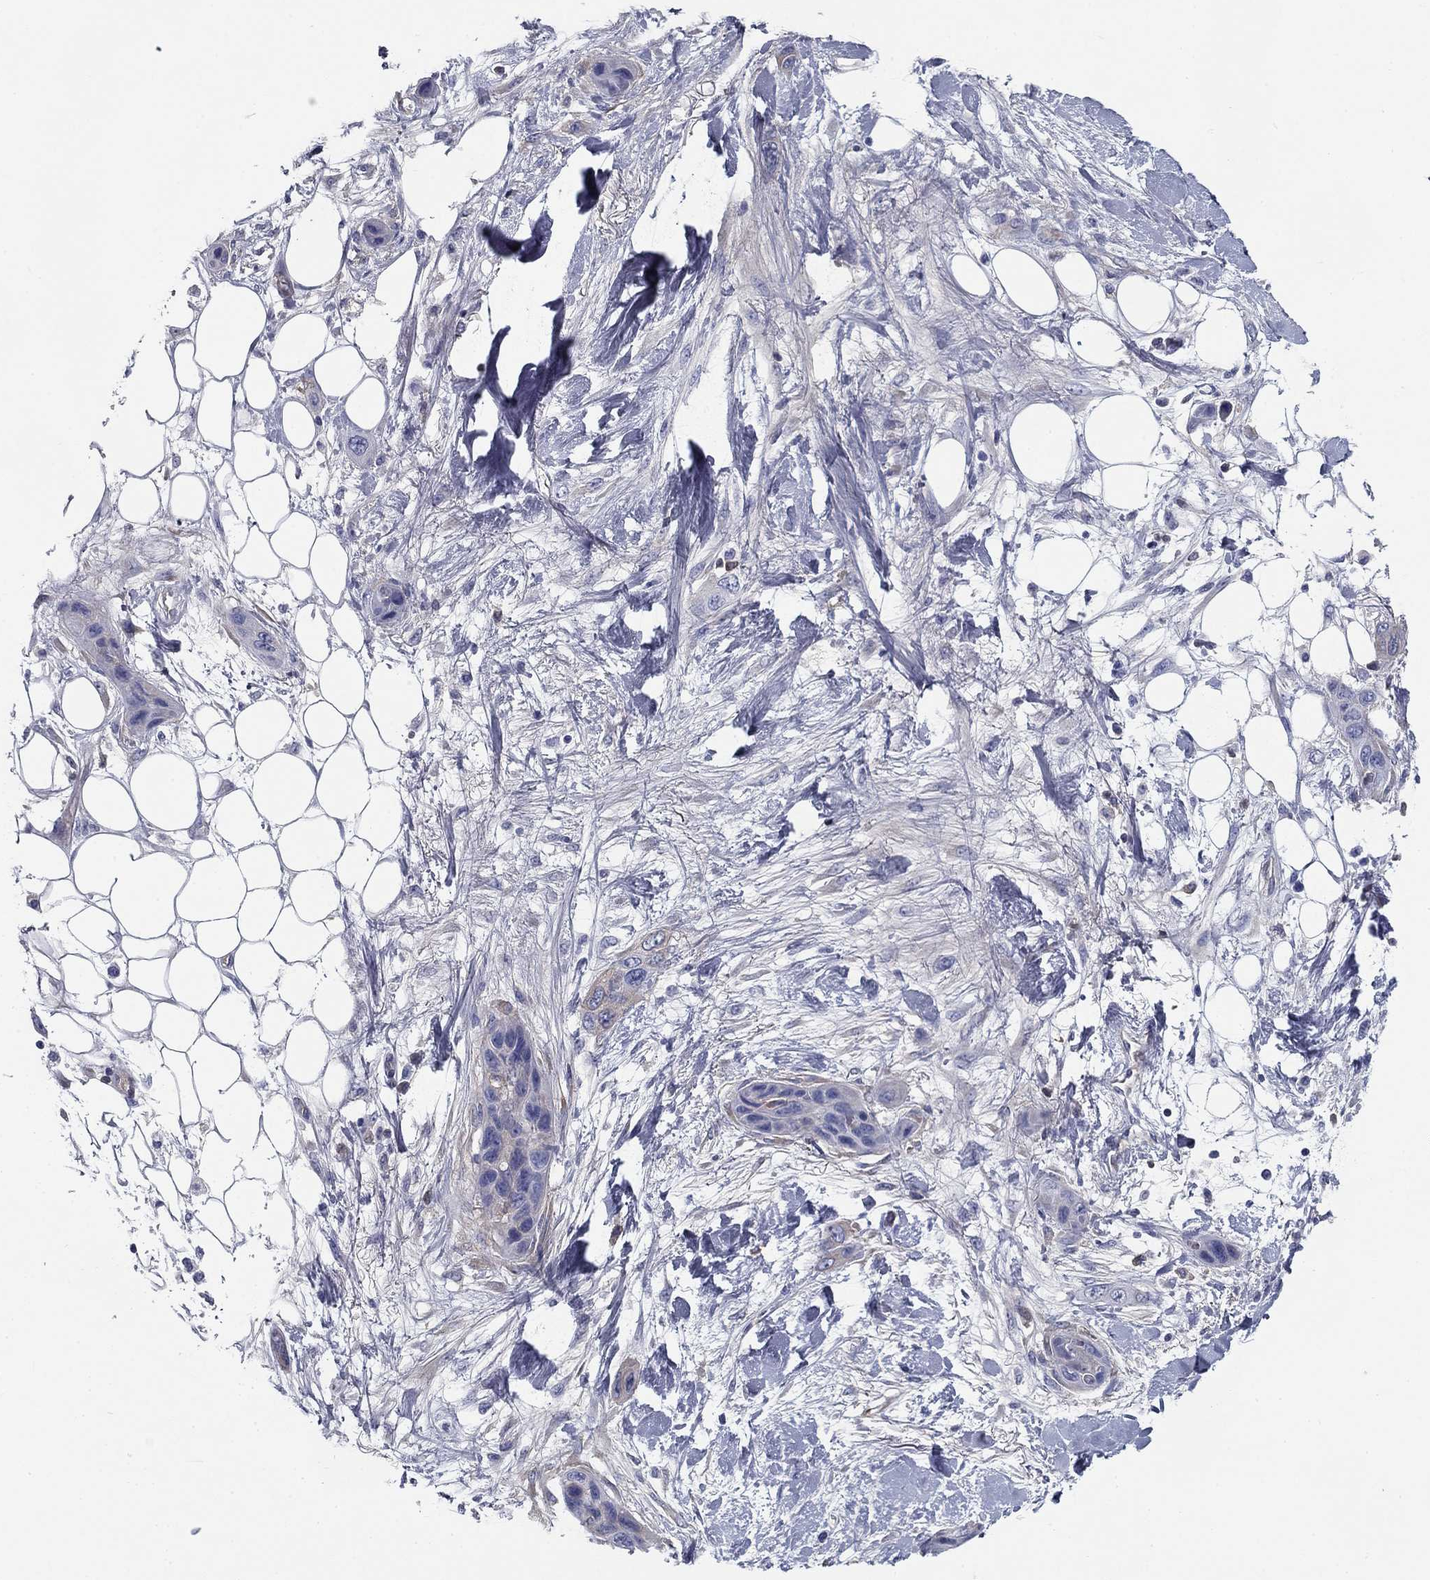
{"staining": {"intensity": "negative", "quantity": "none", "location": "none"}, "tissue": "skin cancer", "cell_type": "Tumor cells", "image_type": "cancer", "snomed": [{"axis": "morphology", "description": "Squamous cell carcinoma, NOS"}, {"axis": "topography", "description": "Skin"}], "caption": "This is a histopathology image of IHC staining of squamous cell carcinoma (skin), which shows no expression in tumor cells. Nuclei are stained in blue.", "gene": "CPLX4", "patient": {"sex": "male", "age": 79}}